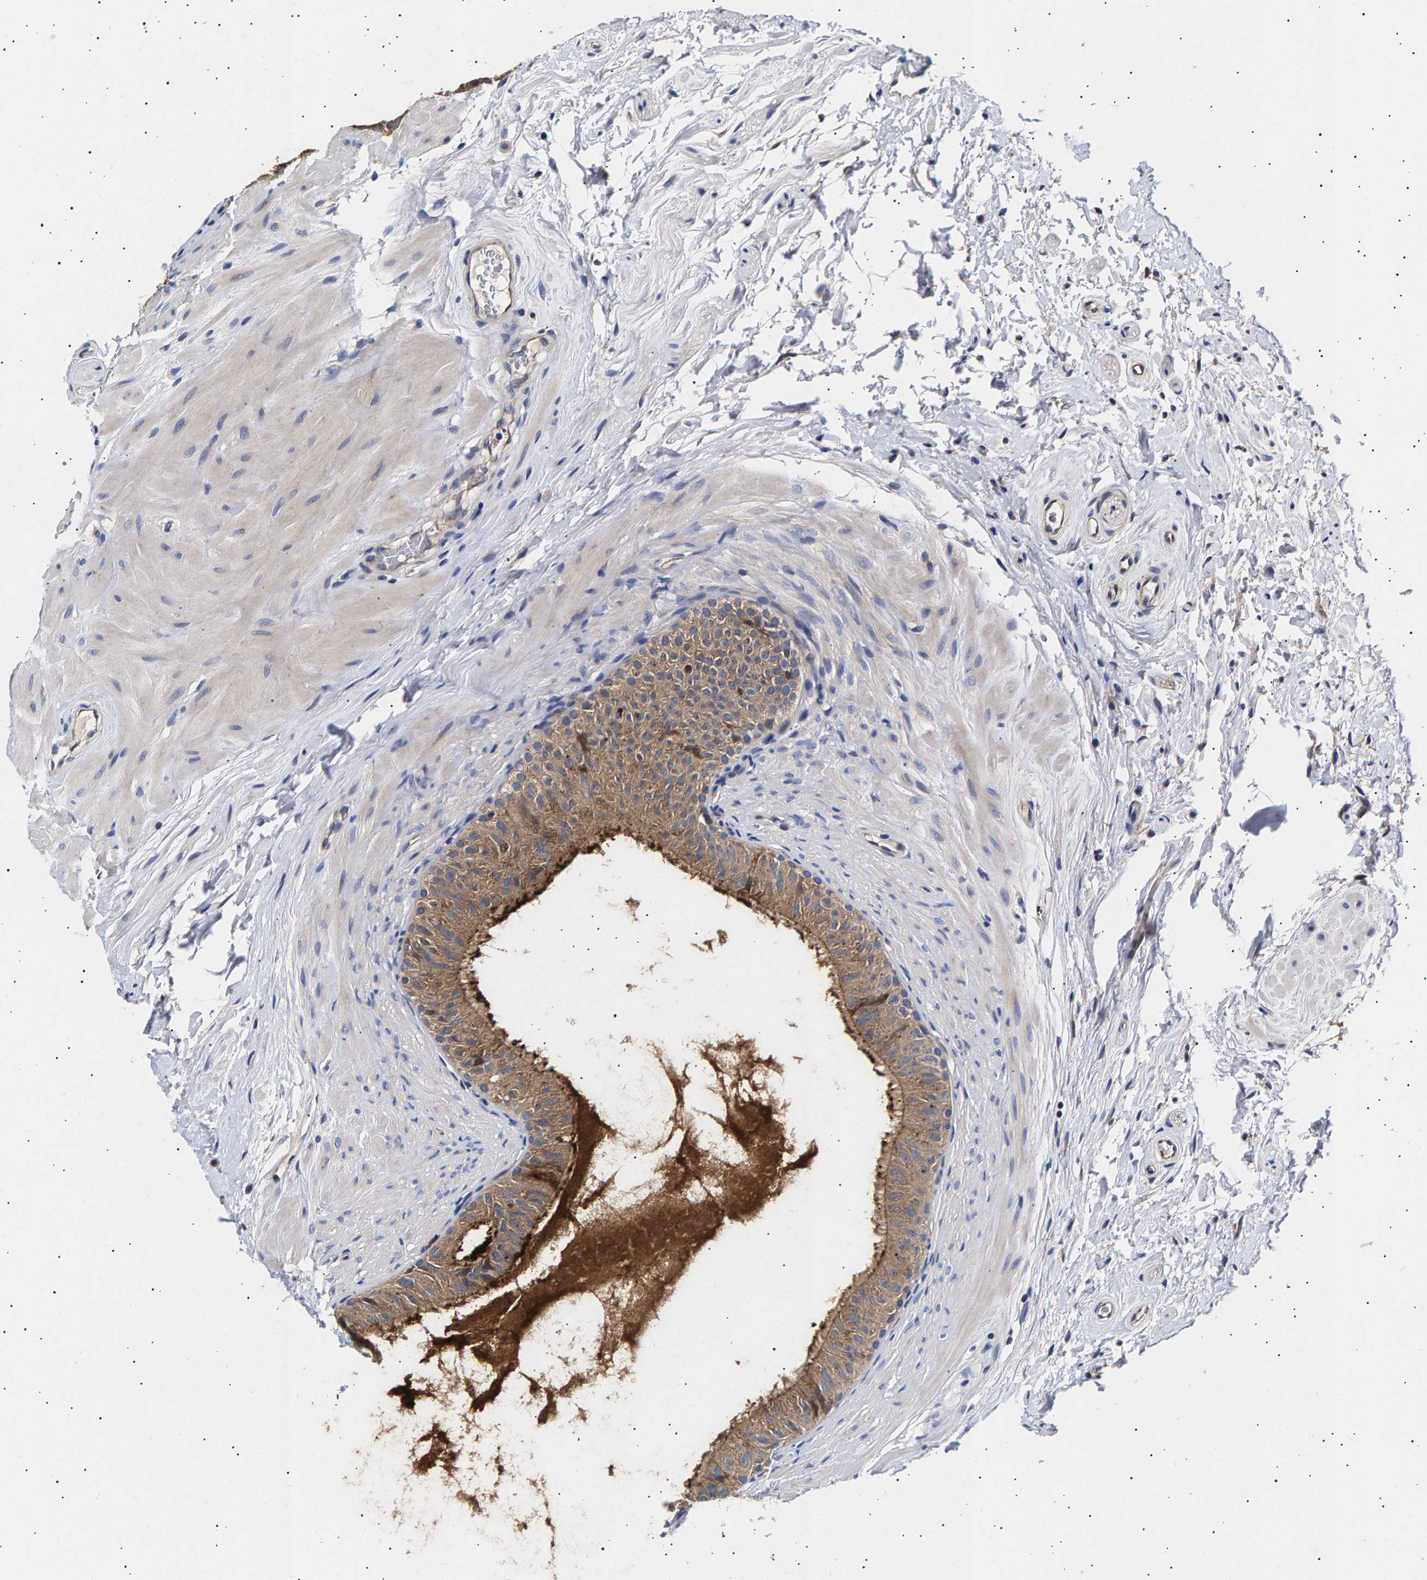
{"staining": {"intensity": "moderate", "quantity": ">75%", "location": "cytoplasmic/membranous"}, "tissue": "epididymis", "cell_type": "Glandular cells", "image_type": "normal", "snomed": [{"axis": "morphology", "description": "Normal tissue, NOS"}, {"axis": "topography", "description": "Epididymis"}], "caption": "High-power microscopy captured an IHC histopathology image of unremarkable epididymis, revealing moderate cytoplasmic/membranous staining in about >75% of glandular cells. The staining is performed using DAB brown chromogen to label protein expression. The nuclei are counter-stained blue using hematoxylin.", "gene": "ANKRD40", "patient": {"sex": "male", "age": 34}}